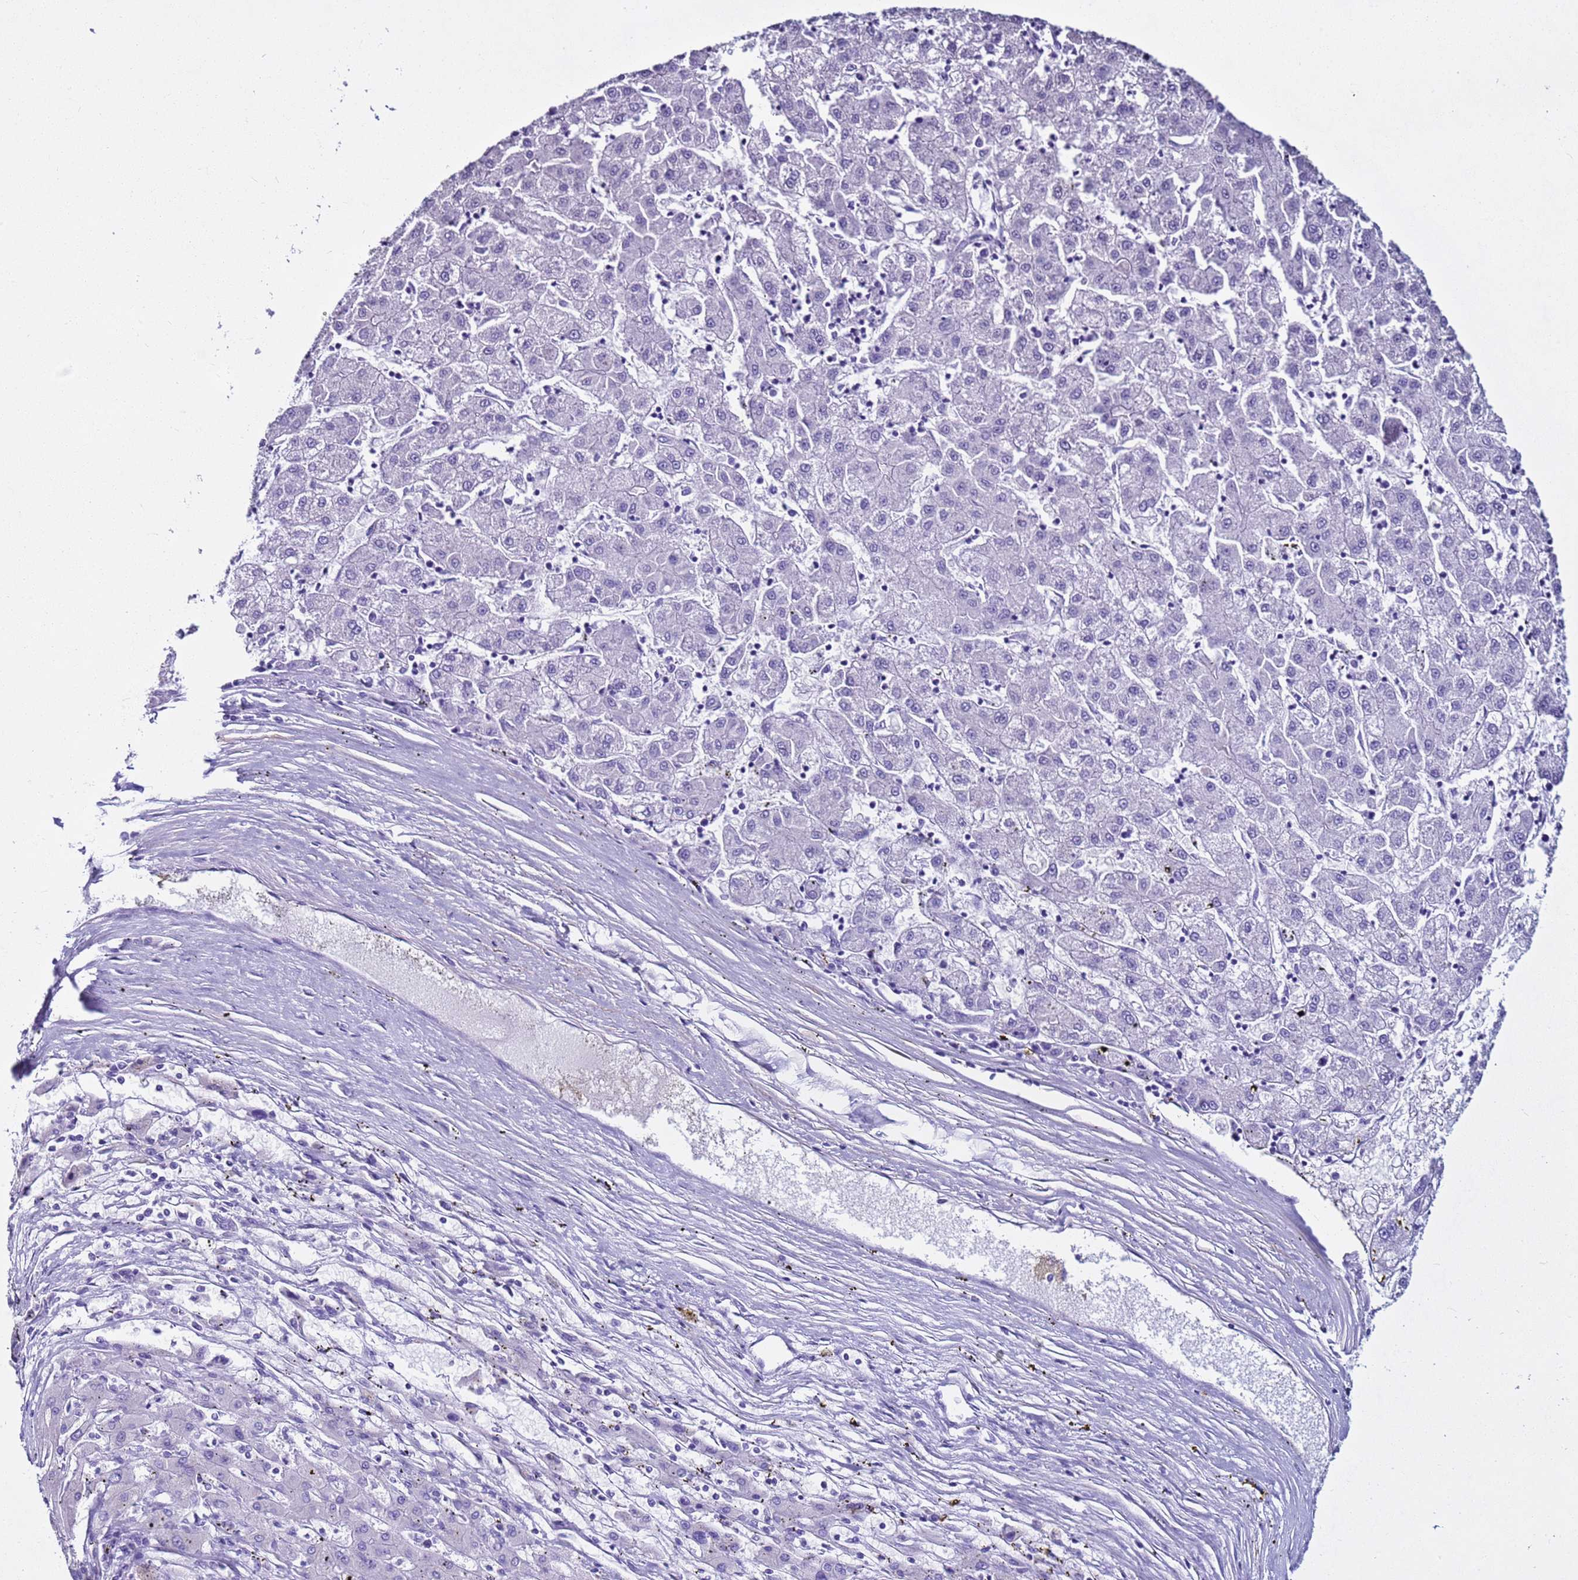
{"staining": {"intensity": "negative", "quantity": "none", "location": "none"}, "tissue": "liver cancer", "cell_type": "Tumor cells", "image_type": "cancer", "snomed": [{"axis": "morphology", "description": "Carcinoma, Hepatocellular, NOS"}, {"axis": "topography", "description": "Liver"}], "caption": "Hepatocellular carcinoma (liver) stained for a protein using immunohistochemistry (IHC) exhibits no positivity tumor cells.", "gene": "LCMT1", "patient": {"sex": "male", "age": 72}}